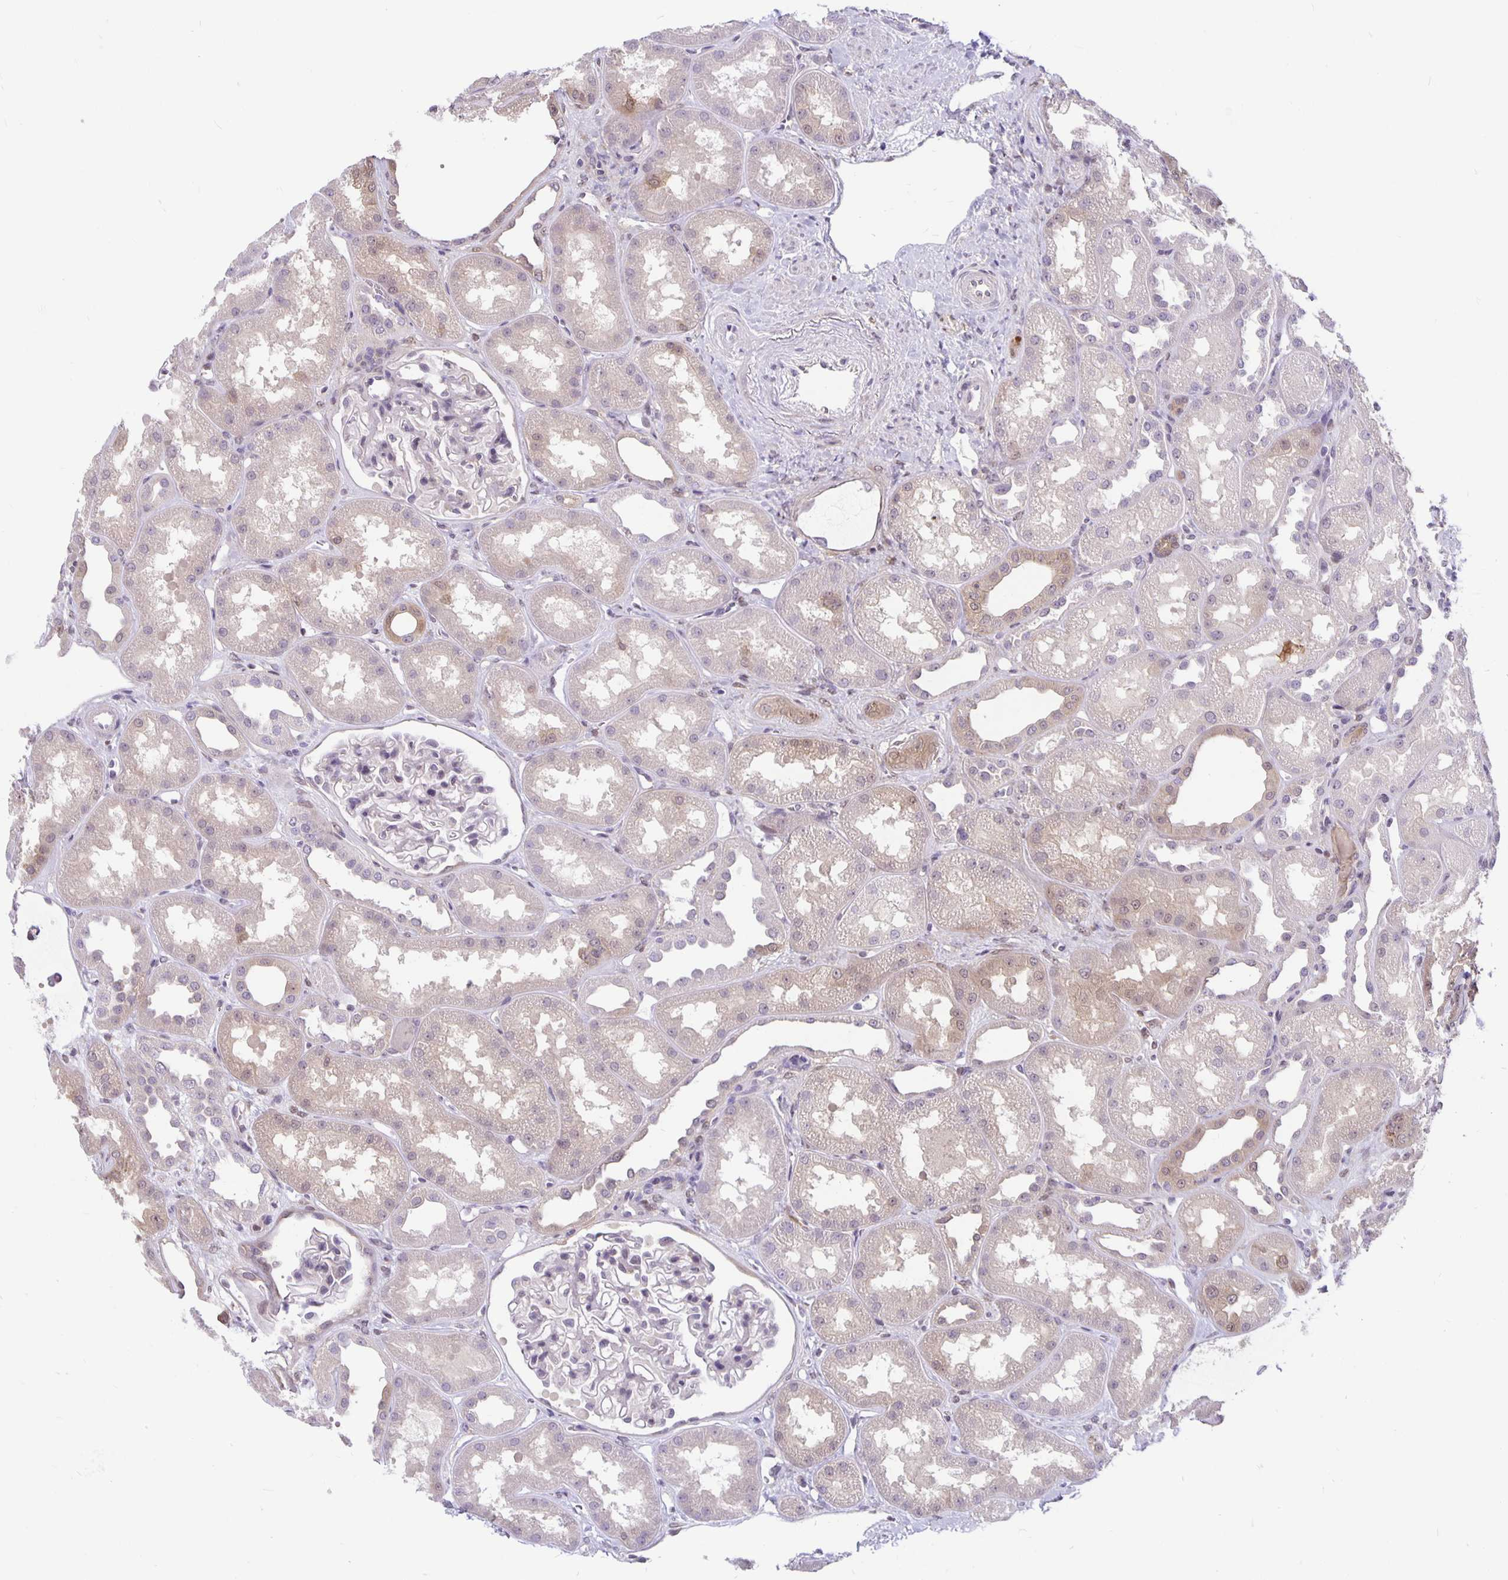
{"staining": {"intensity": "negative", "quantity": "none", "location": "none"}, "tissue": "kidney", "cell_type": "Cells in glomeruli", "image_type": "normal", "snomed": [{"axis": "morphology", "description": "Normal tissue, NOS"}, {"axis": "topography", "description": "Kidney"}], "caption": "Image shows no protein staining in cells in glomeruli of normal kidney. (DAB IHC visualized using brightfield microscopy, high magnification).", "gene": "TAX1BP3", "patient": {"sex": "male", "age": 61}}